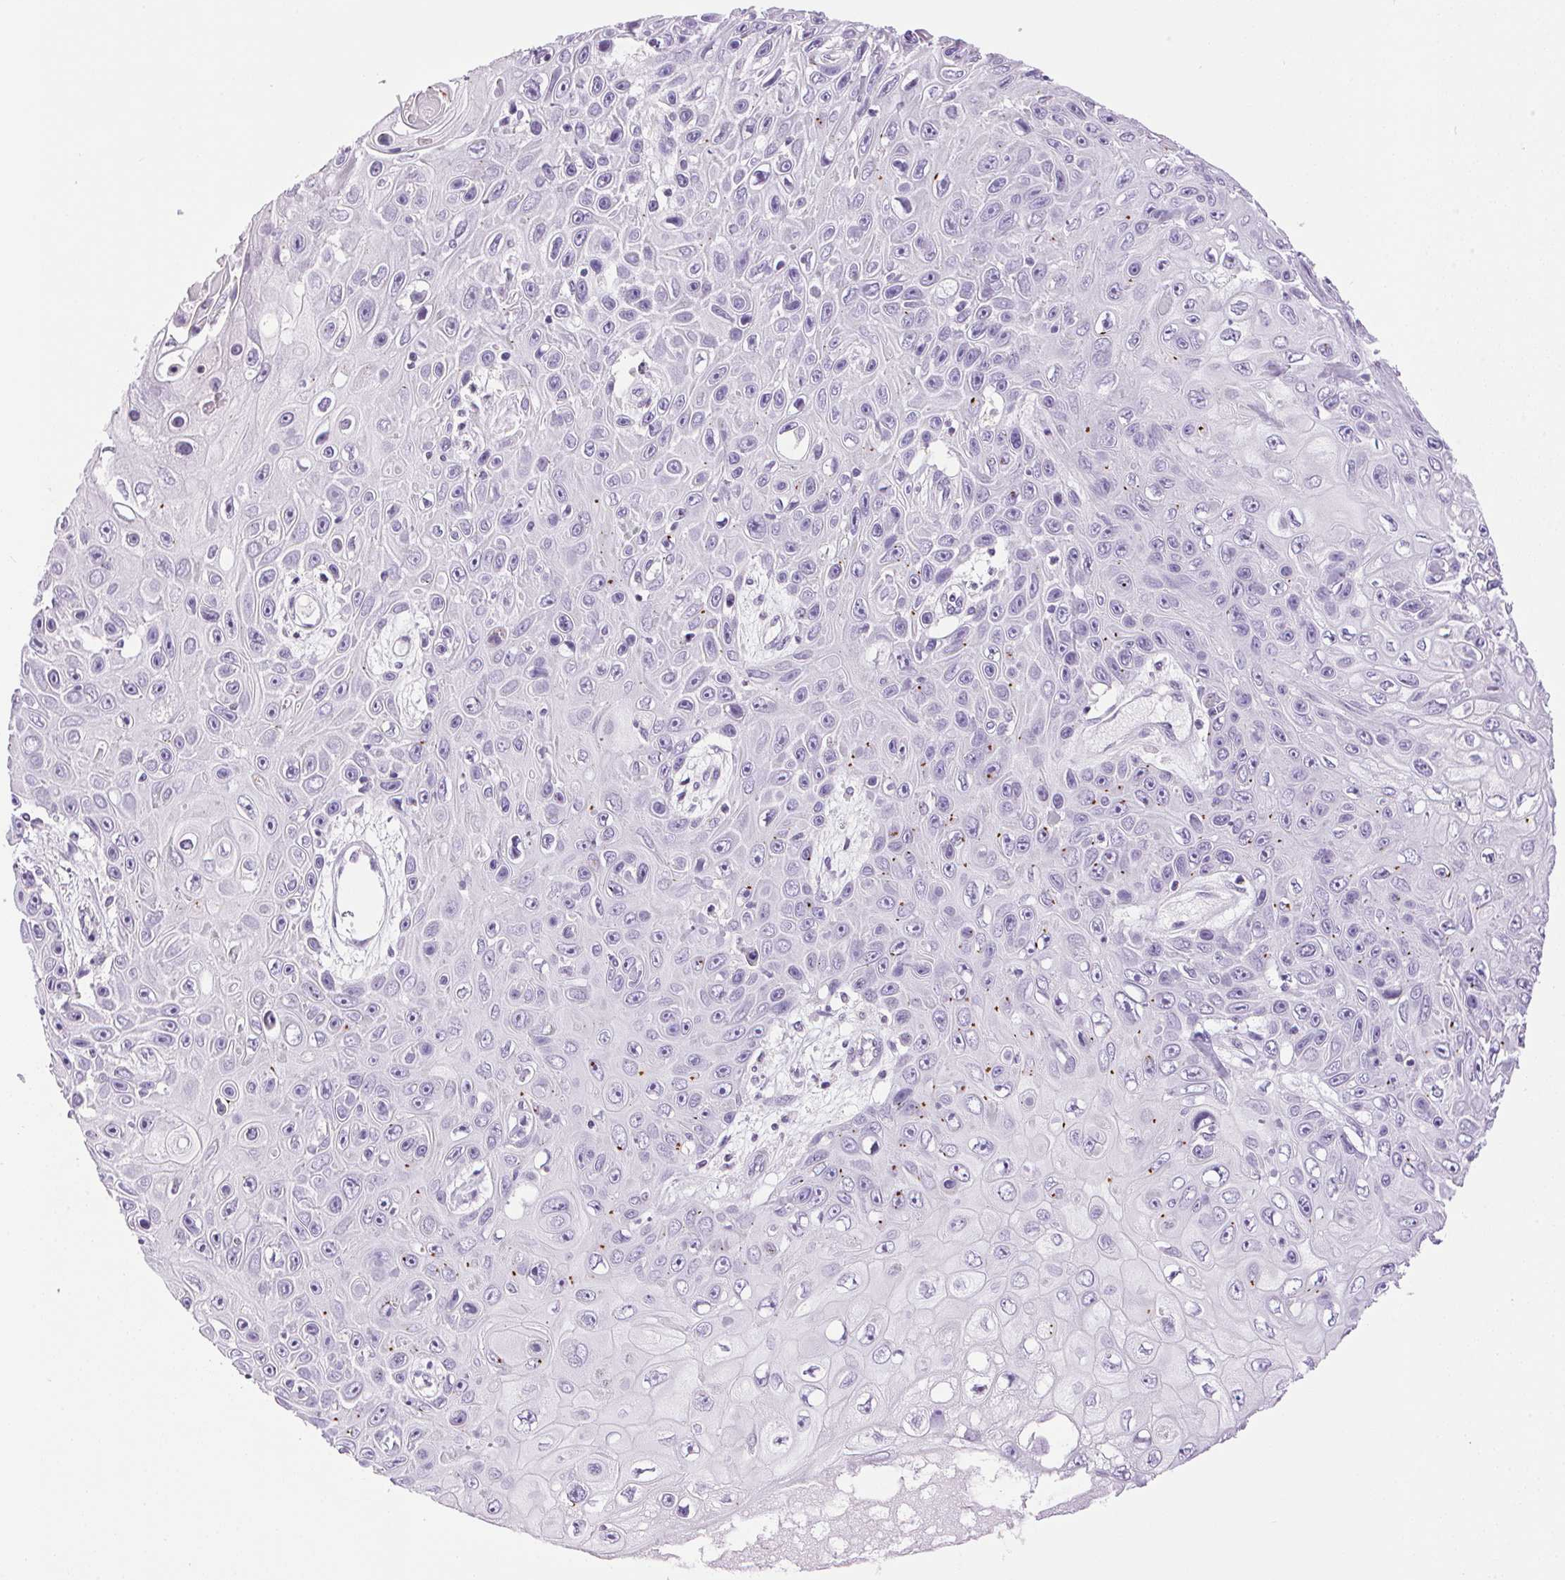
{"staining": {"intensity": "moderate", "quantity": "<25%", "location": "cytoplasmic/membranous"}, "tissue": "skin cancer", "cell_type": "Tumor cells", "image_type": "cancer", "snomed": [{"axis": "morphology", "description": "Squamous cell carcinoma, NOS"}, {"axis": "topography", "description": "Skin"}], "caption": "An immunohistochemistry image of neoplastic tissue is shown. Protein staining in brown shows moderate cytoplasmic/membranous positivity in skin cancer within tumor cells.", "gene": "TMEM88B", "patient": {"sex": "male", "age": 82}}